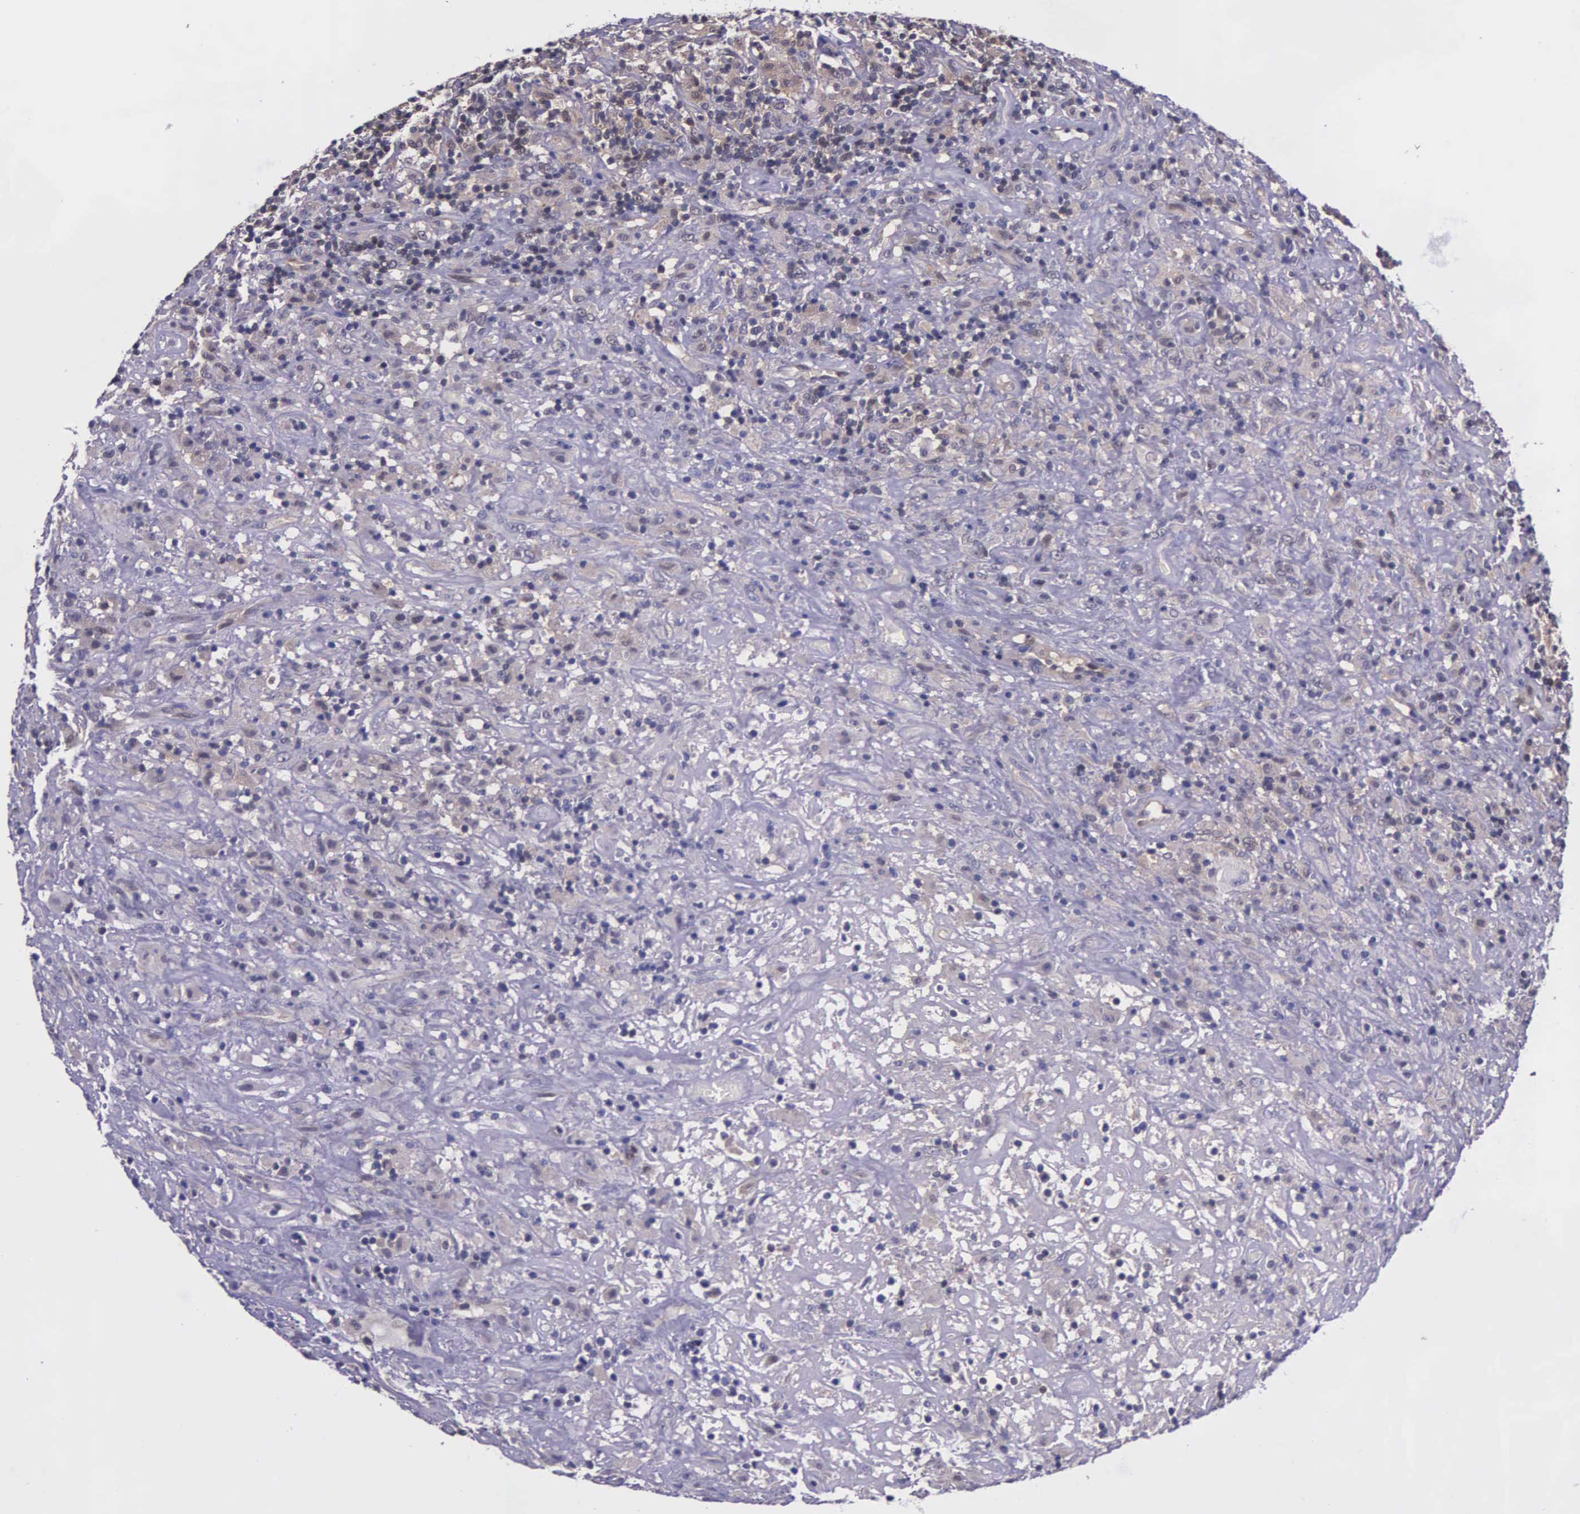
{"staining": {"intensity": "negative", "quantity": "none", "location": "none"}, "tissue": "lymphoma", "cell_type": "Tumor cells", "image_type": "cancer", "snomed": [{"axis": "morphology", "description": "Hodgkin's disease, NOS"}, {"axis": "topography", "description": "Lymph node"}], "caption": "Immunohistochemical staining of human Hodgkin's disease displays no significant expression in tumor cells.", "gene": "GMPR2", "patient": {"sex": "male", "age": 46}}